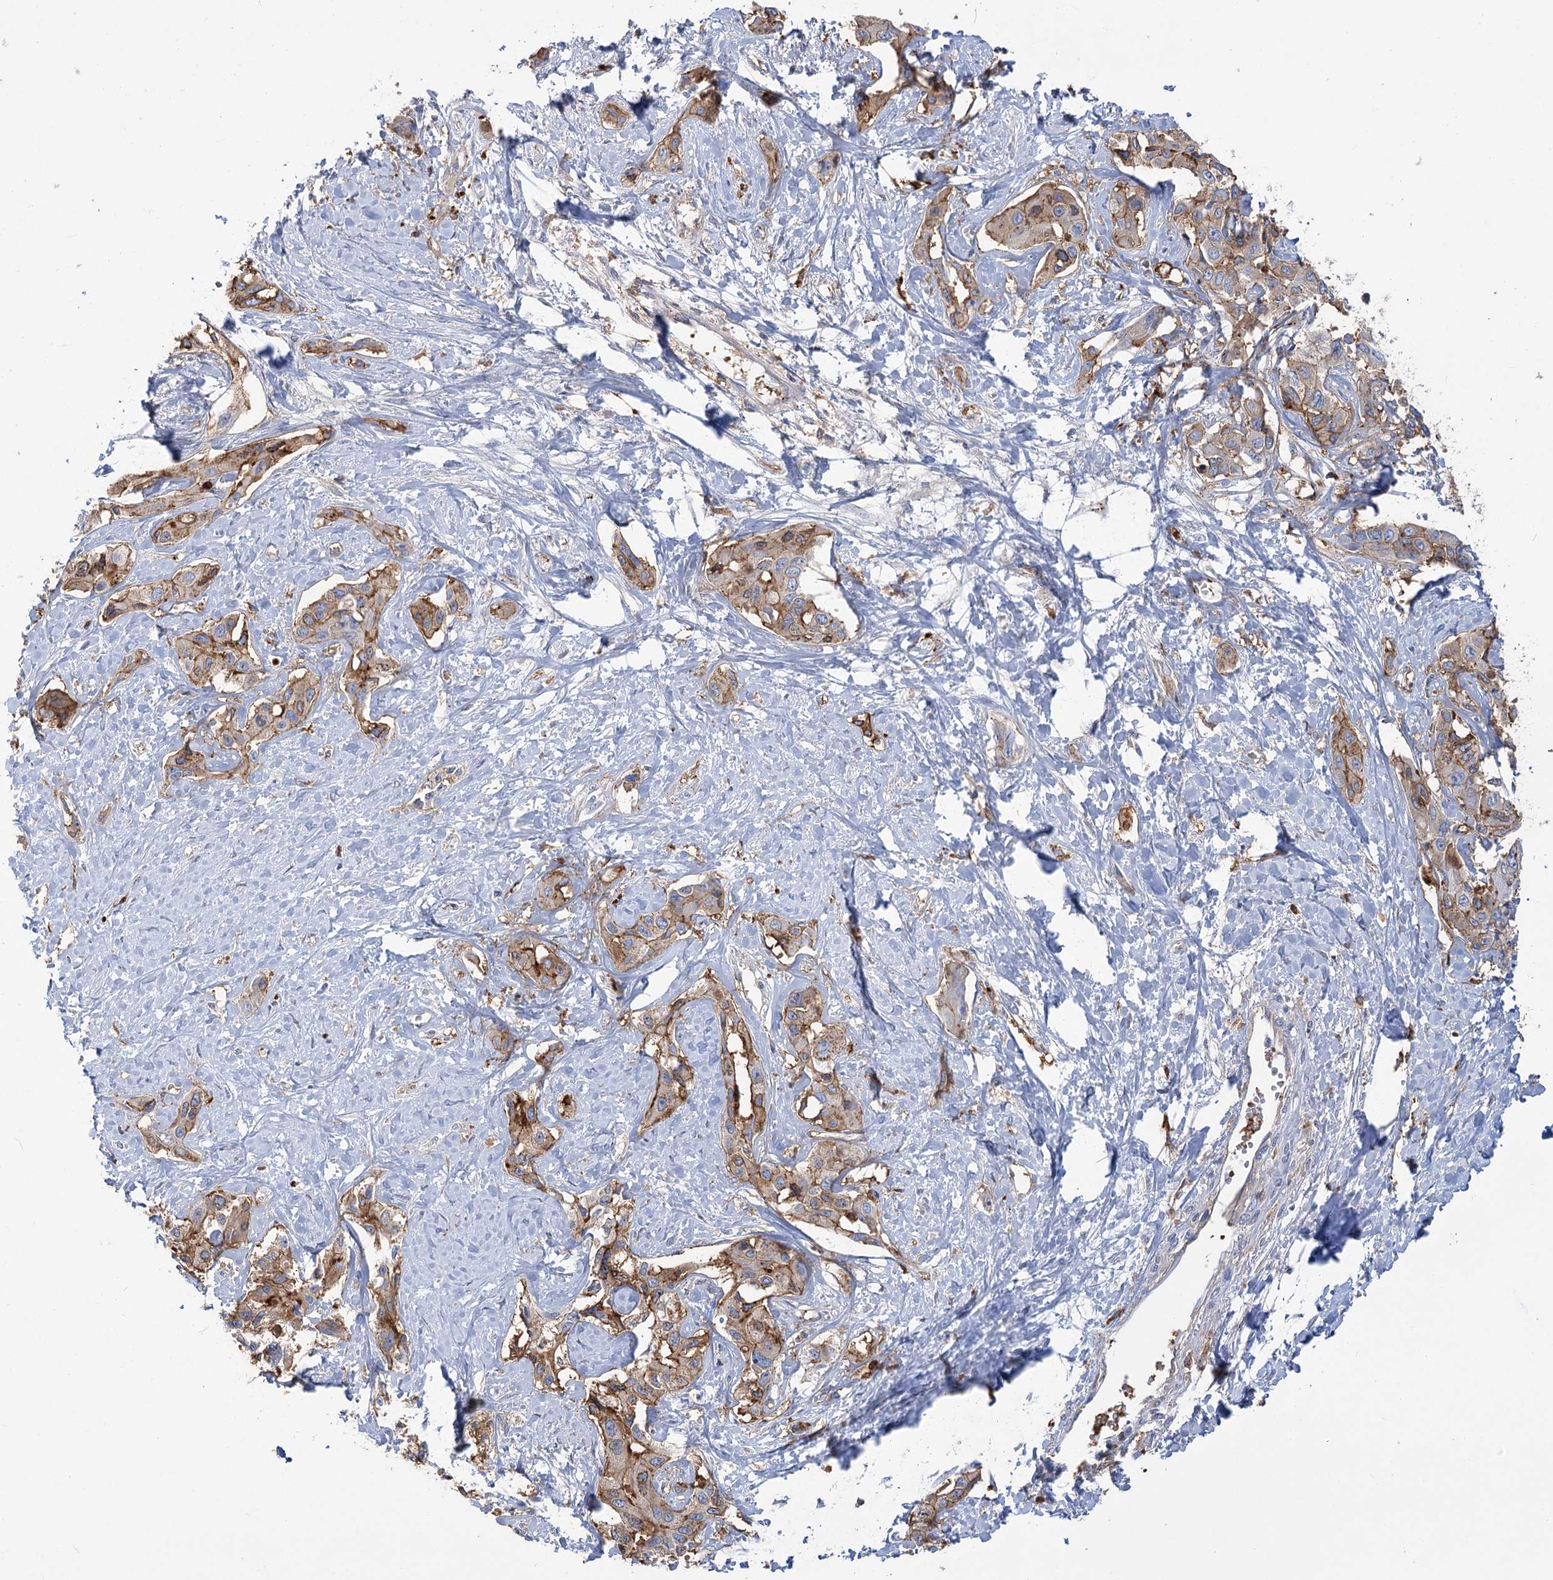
{"staining": {"intensity": "moderate", "quantity": ">75%", "location": "cytoplasmic/membranous"}, "tissue": "liver cancer", "cell_type": "Tumor cells", "image_type": "cancer", "snomed": [{"axis": "morphology", "description": "Cholangiocarcinoma"}, {"axis": "topography", "description": "Liver"}], "caption": "A histopathology image of cholangiocarcinoma (liver) stained for a protein reveals moderate cytoplasmic/membranous brown staining in tumor cells.", "gene": "GUSB", "patient": {"sex": "male", "age": 59}}